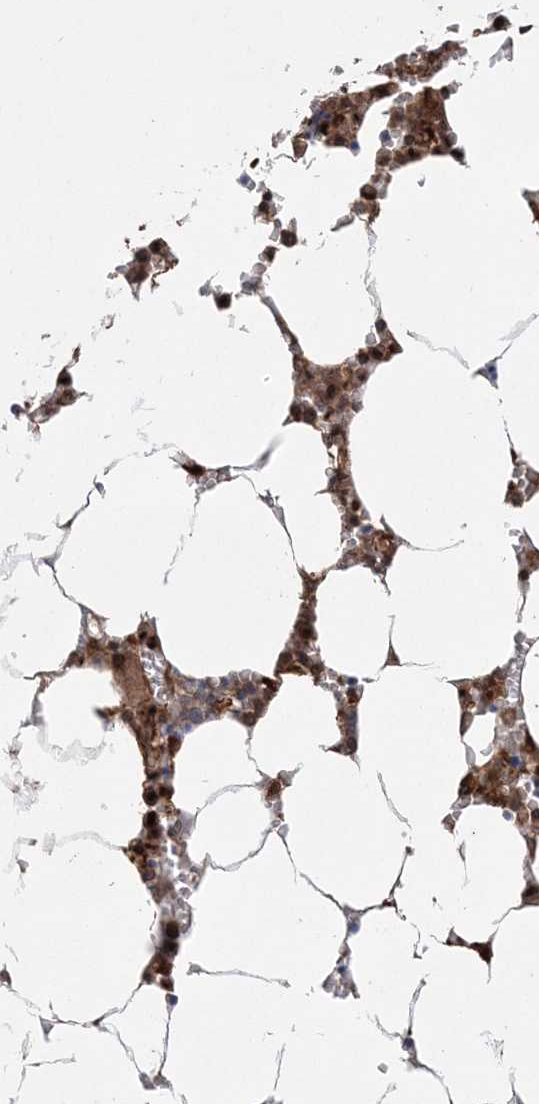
{"staining": {"intensity": "strong", "quantity": ">75%", "location": "cytoplasmic/membranous"}, "tissue": "bone marrow", "cell_type": "Hematopoietic cells", "image_type": "normal", "snomed": [{"axis": "morphology", "description": "Normal tissue, NOS"}, {"axis": "topography", "description": "Bone marrow"}], "caption": "A brown stain highlights strong cytoplasmic/membranous expression of a protein in hematopoietic cells of normal human bone marrow. (brown staining indicates protein expression, while blue staining denotes nuclei).", "gene": "LACC1", "patient": {"sex": "male", "age": 70}}